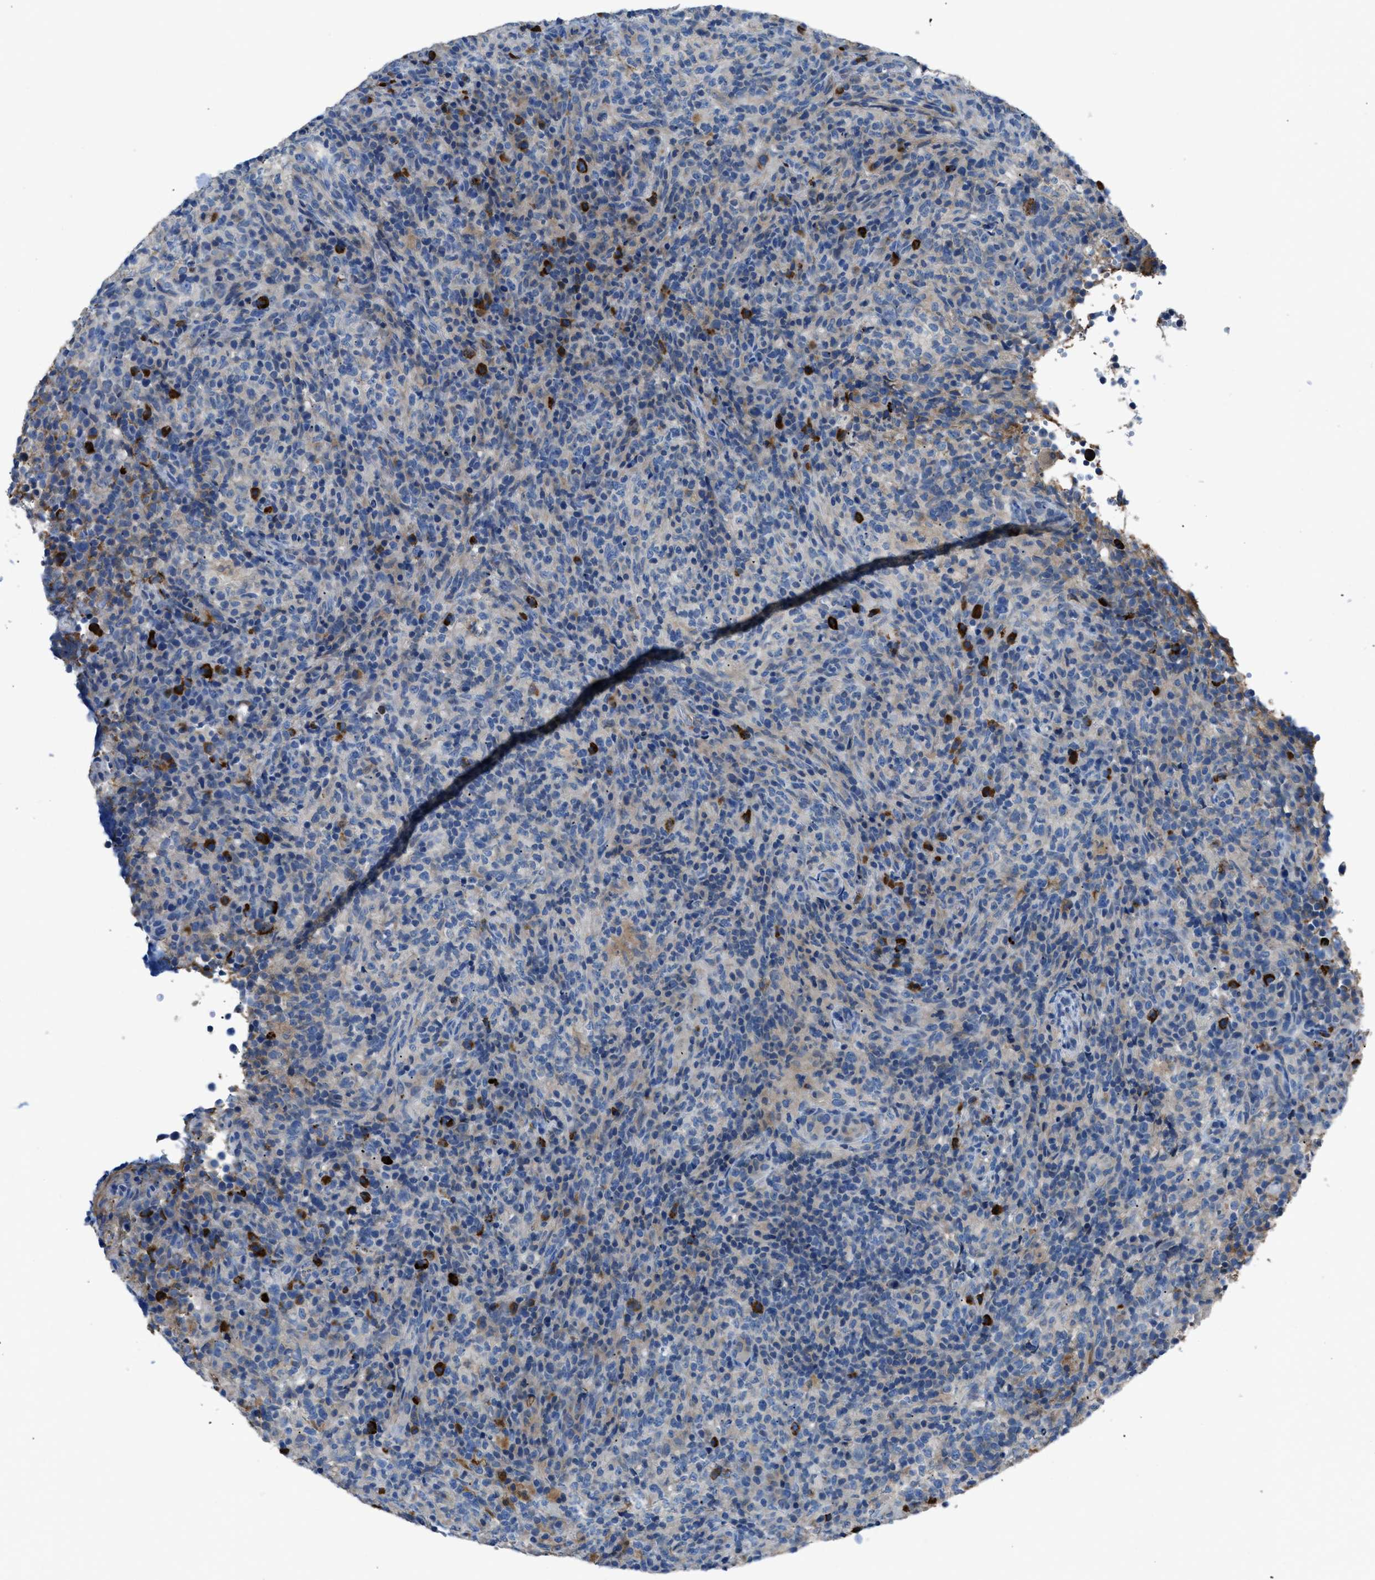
{"staining": {"intensity": "negative", "quantity": "none", "location": "none"}, "tissue": "lymphoma", "cell_type": "Tumor cells", "image_type": "cancer", "snomed": [{"axis": "morphology", "description": "Malignant lymphoma, non-Hodgkin's type, High grade"}, {"axis": "topography", "description": "Lymph node"}], "caption": "DAB (3,3'-diaminobenzidine) immunohistochemical staining of lymphoma demonstrates no significant expression in tumor cells.", "gene": "SGCZ", "patient": {"sex": "female", "age": 76}}